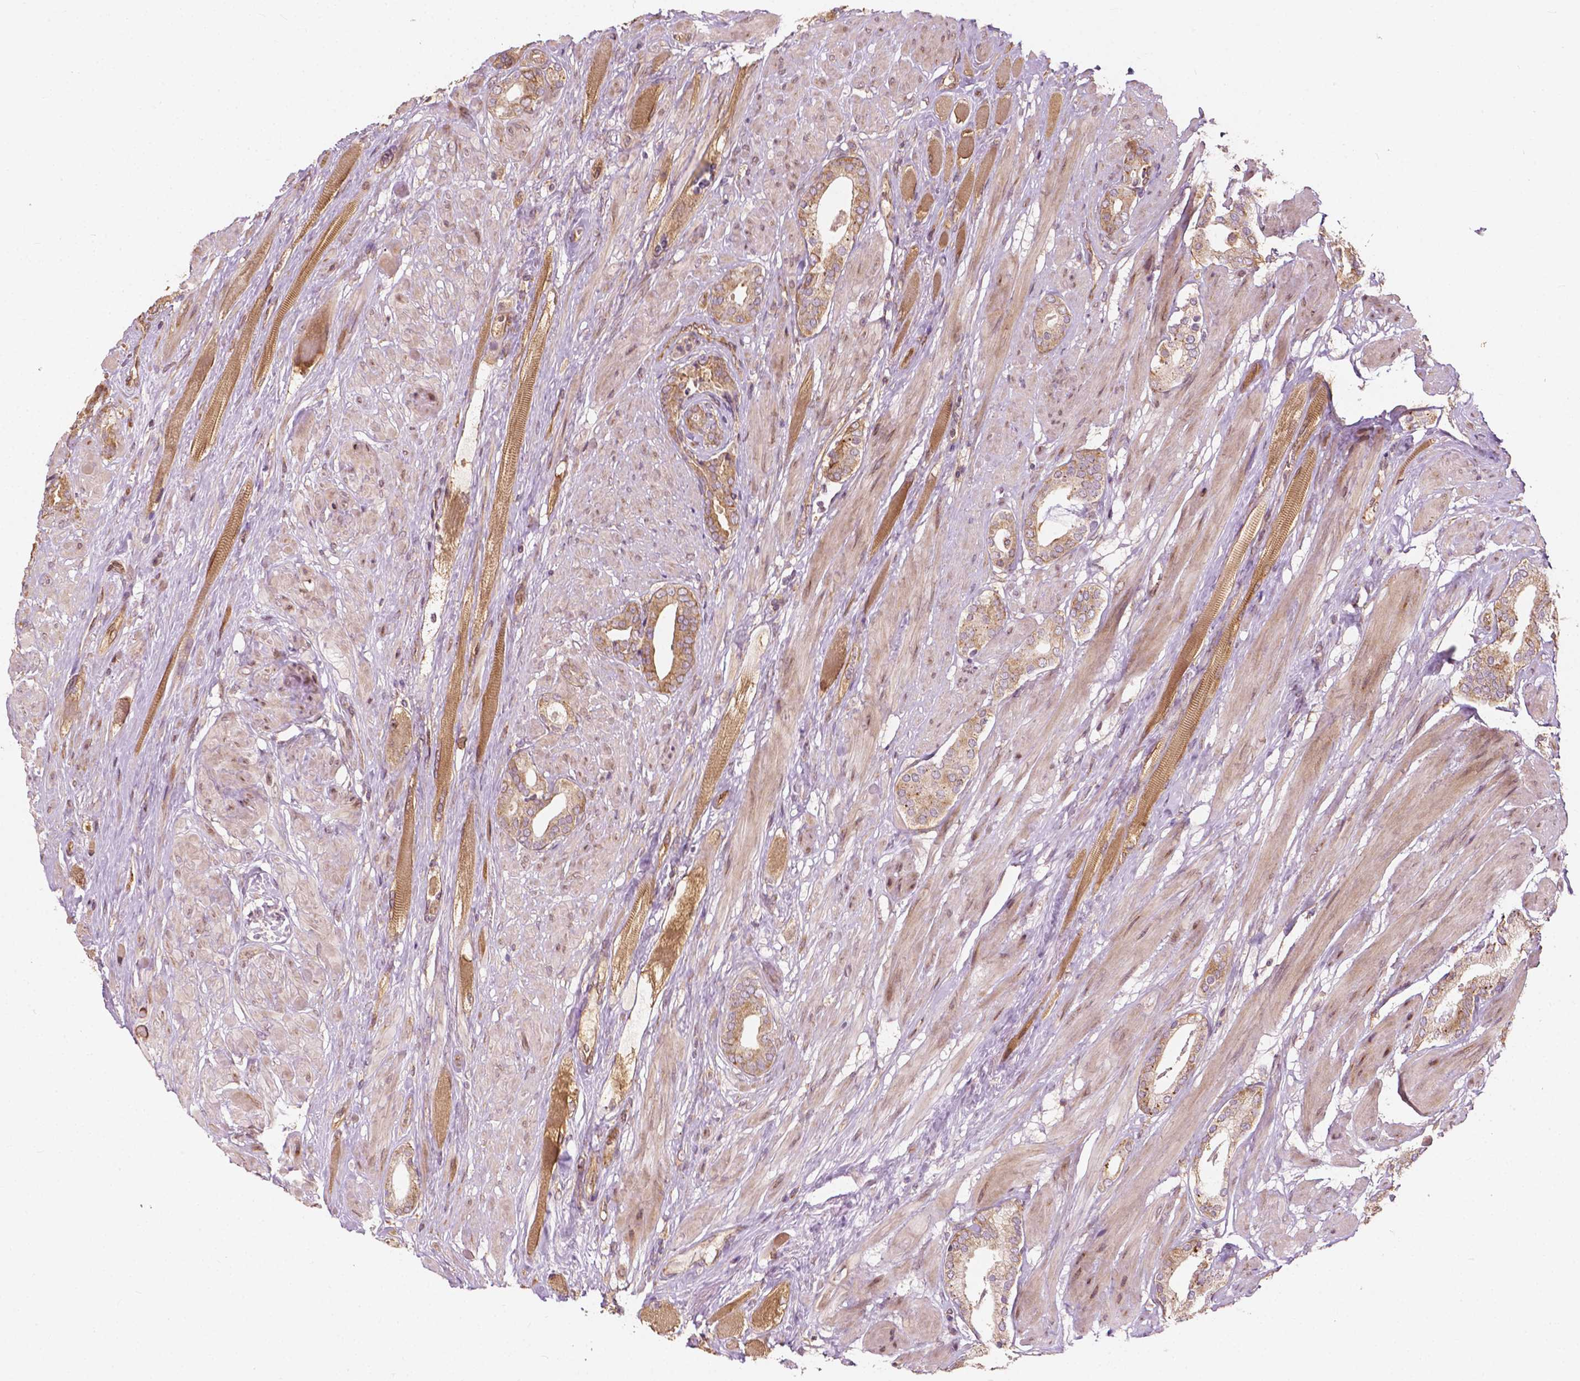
{"staining": {"intensity": "moderate", "quantity": ">75%", "location": "cytoplasmic/membranous"}, "tissue": "prostate cancer", "cell_type": "Tumor cells", "image_type": "cancer", "snomed": [{"axis": "morphology", "description": "Adenocarcinoma, High grade"}, {"axis": "topography", "description": "Prostate"}], "caption": "Prostate cancer (adenocarcinoma (high-grade)) stained with a brown dye reveals moderate cytoplasmic/membranous positive expression in about >75% of tumor cells.", "gene": "G3BP1", "patient": {"sex": "male", "age": 56}}